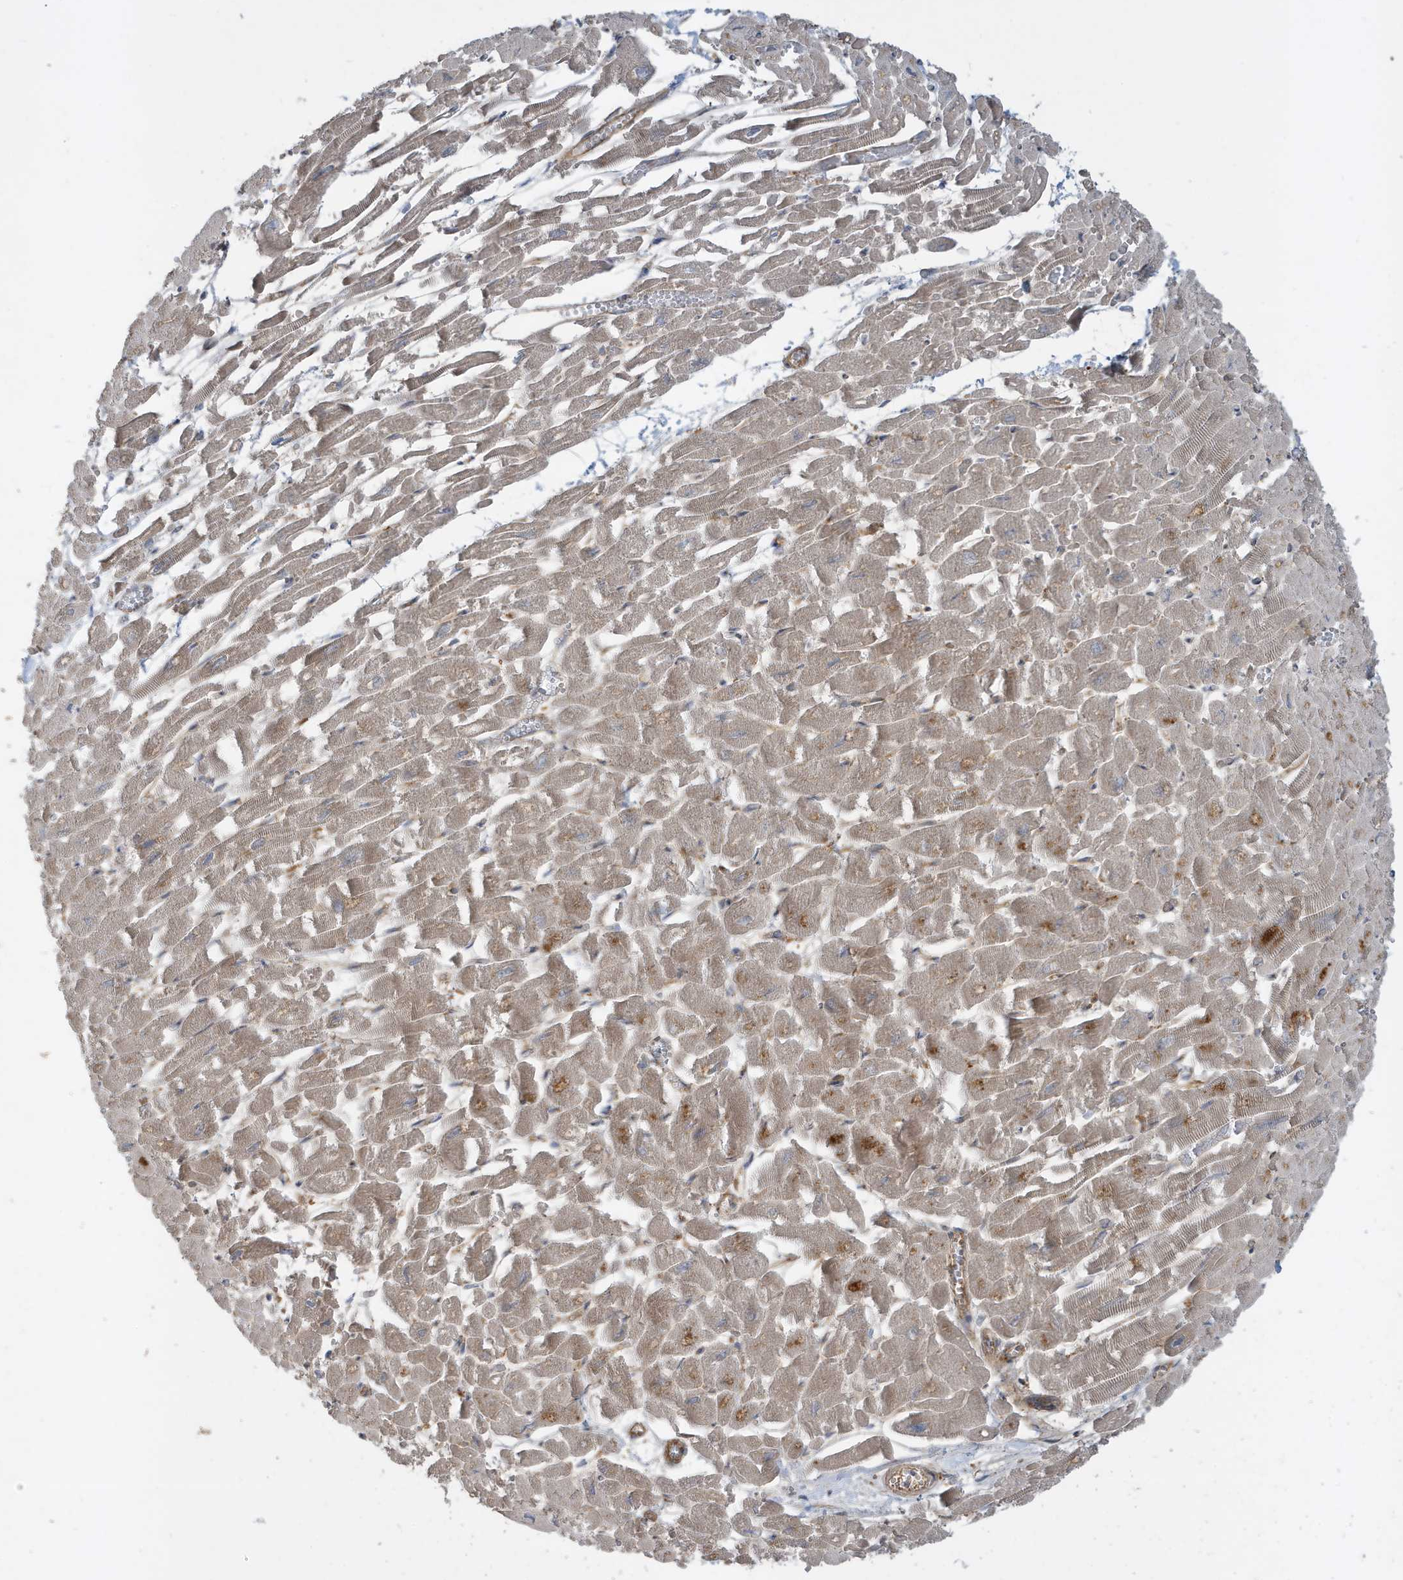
{"staining": {"intensity": "weak", "quantity": "<25%", "location": "cytoplasmic/membranous"}, "tissue": "heart muscle", "cell_type": "Cardiomyocytes", "image_type": "normal", "snomed": [{"axis": "morphology", "description": "Normal tissue, NOS"}, {"axis": "topography", "description": "Heart"}], "caption": "Micrograph shows no significant protein expression in cardiomyocytes of normal heart muscle. (DAB (3,3'-diaminobenzidine) immunohistochemistry (IHC) with hematoxylin counter stain).", "gene": "ABTB1", "patient": {"sex": "male", "age": 54}}